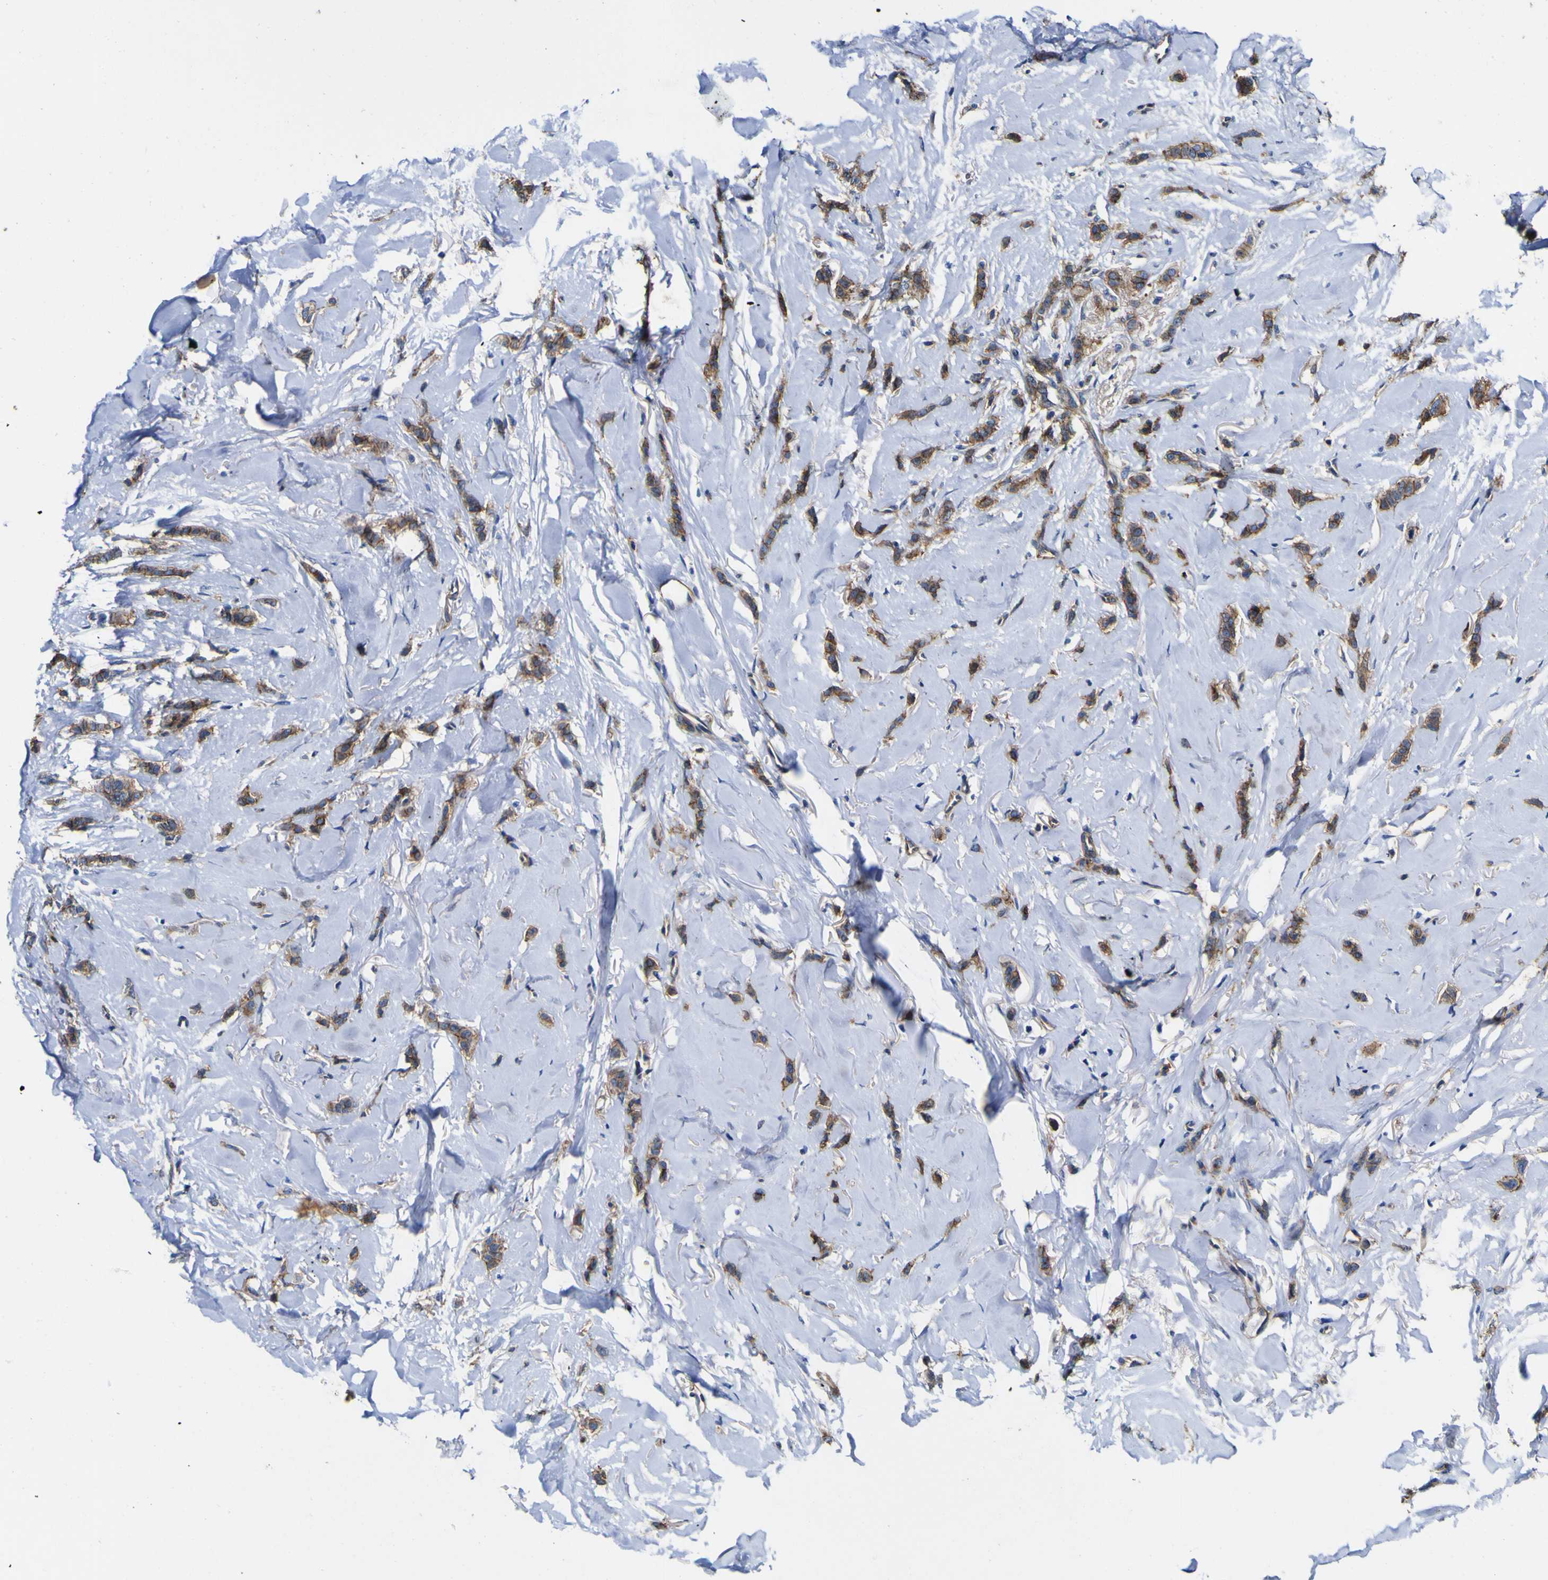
{"staining": {"intensity": "moderate", "quantity": ">75%", "location": "cytoplasmic/membranous"}, "tissue": "breast cancer", "cell_type": "Tumor cells", "image_type": "cancer", "snomed": [{"axis": "morphology", "description": "Lobular carcinoma"}, {"axis": "topography", "description": "Skin"}, {"axis": "topography", "description": "Breast"}], "caption": "About >75% of tumor cells in human breast cancer (lobular carcinoma) show moderate cytoplasmic/membranous protein expression as visualized by brown immunohistochemical staining.", "gene": "CD151", "patient": {"sex": "female", "age": 46}}